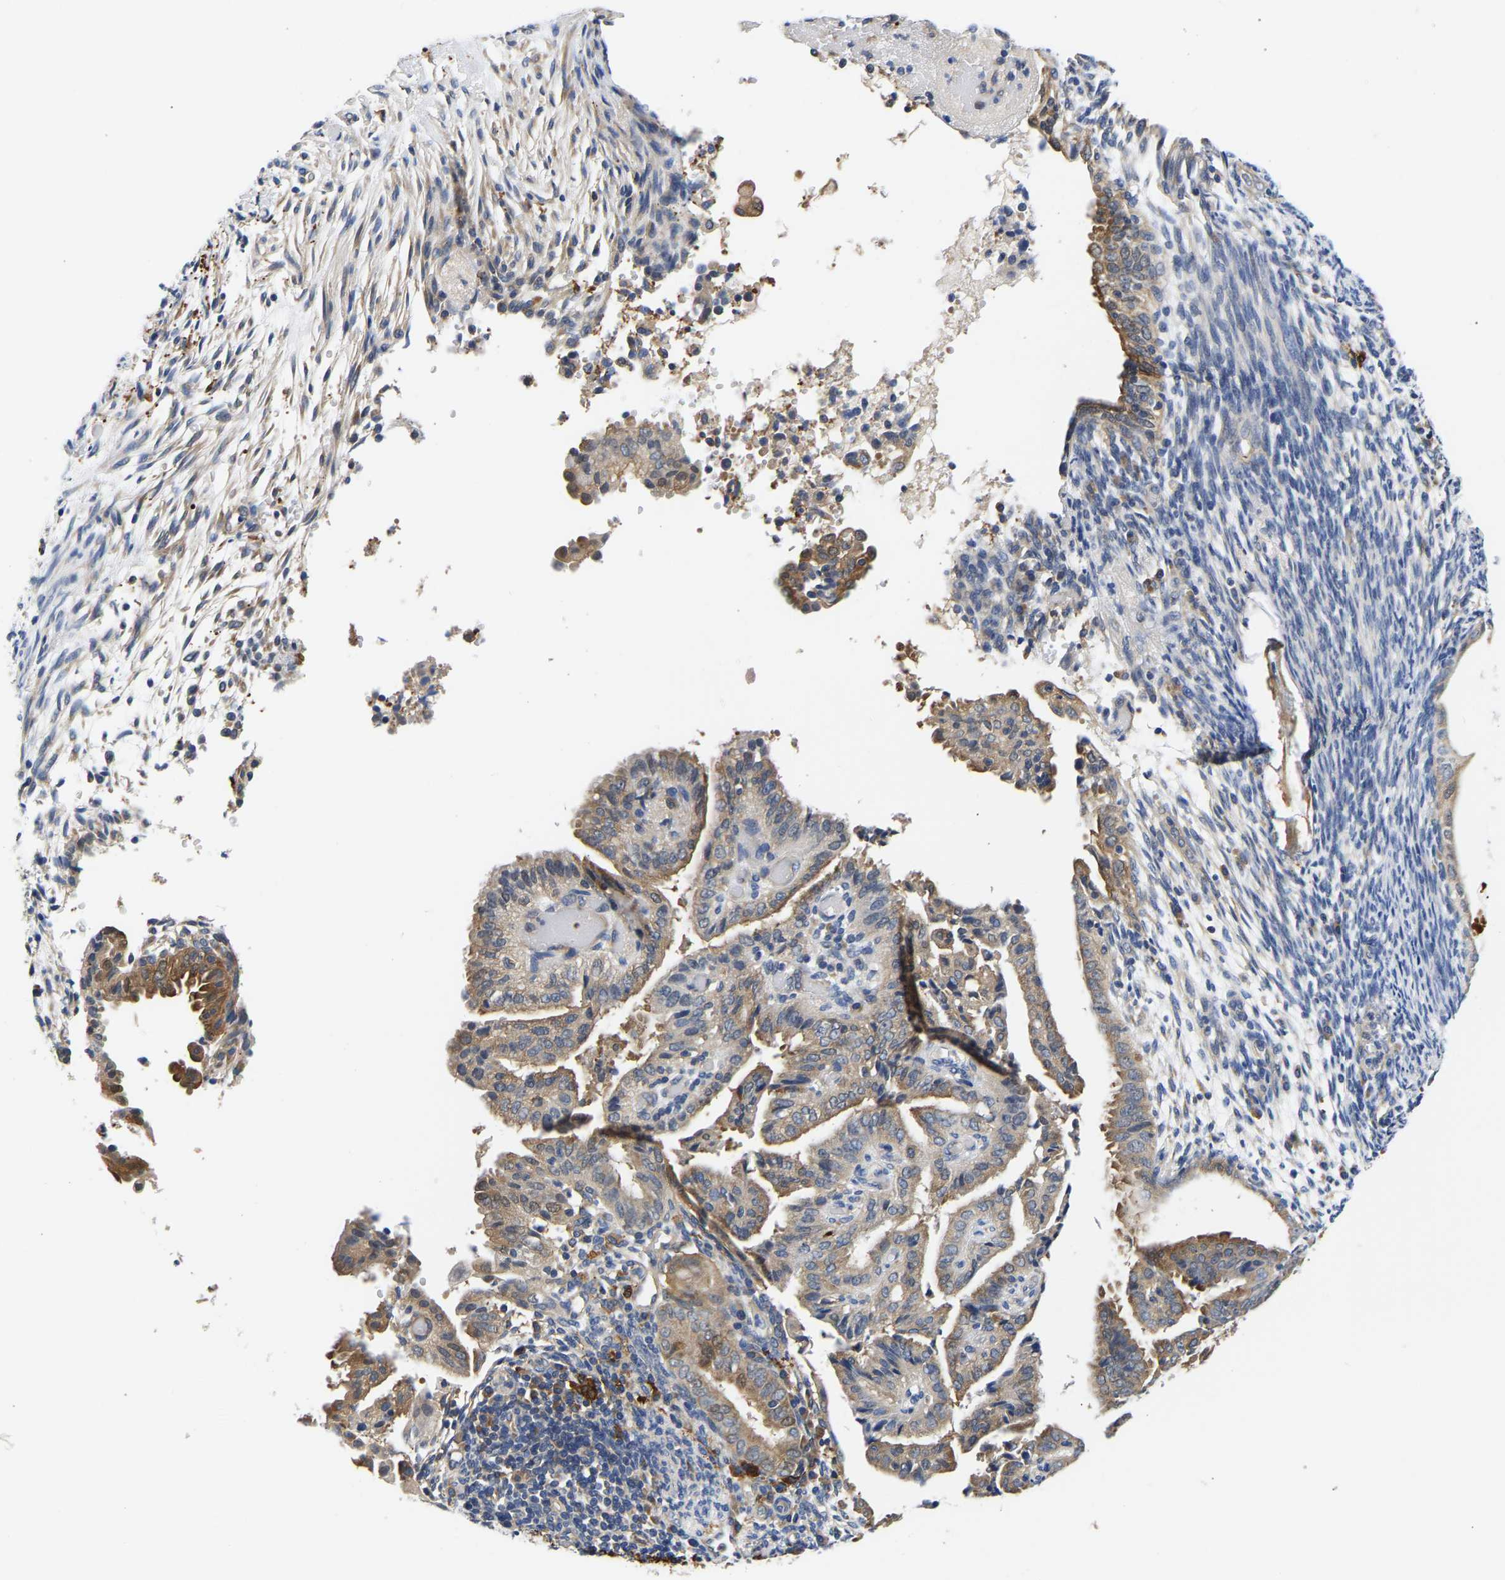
{"staining": {"intensity": "weak", "quantity": ">75%", "location": "cytoplasmic/membranous"}, "tissue": "endometrial cancer", "cell_type": "Tumor cells", "image_type": "cancer", "snomed": [{"axis": "morphology", "description": "Adenocarcinoma, NOS"}, {"axis": "topography", "description": "Endometrium"}], "caption": "The photomicrograph displays immunohistochemical staining of endometrial cancer. There is weak cytoplasmic/membranous positivity is seen in about >75% of tumor cells.", "gene": "CCDC6", "patient": {"sex": "female", "age": 58}}